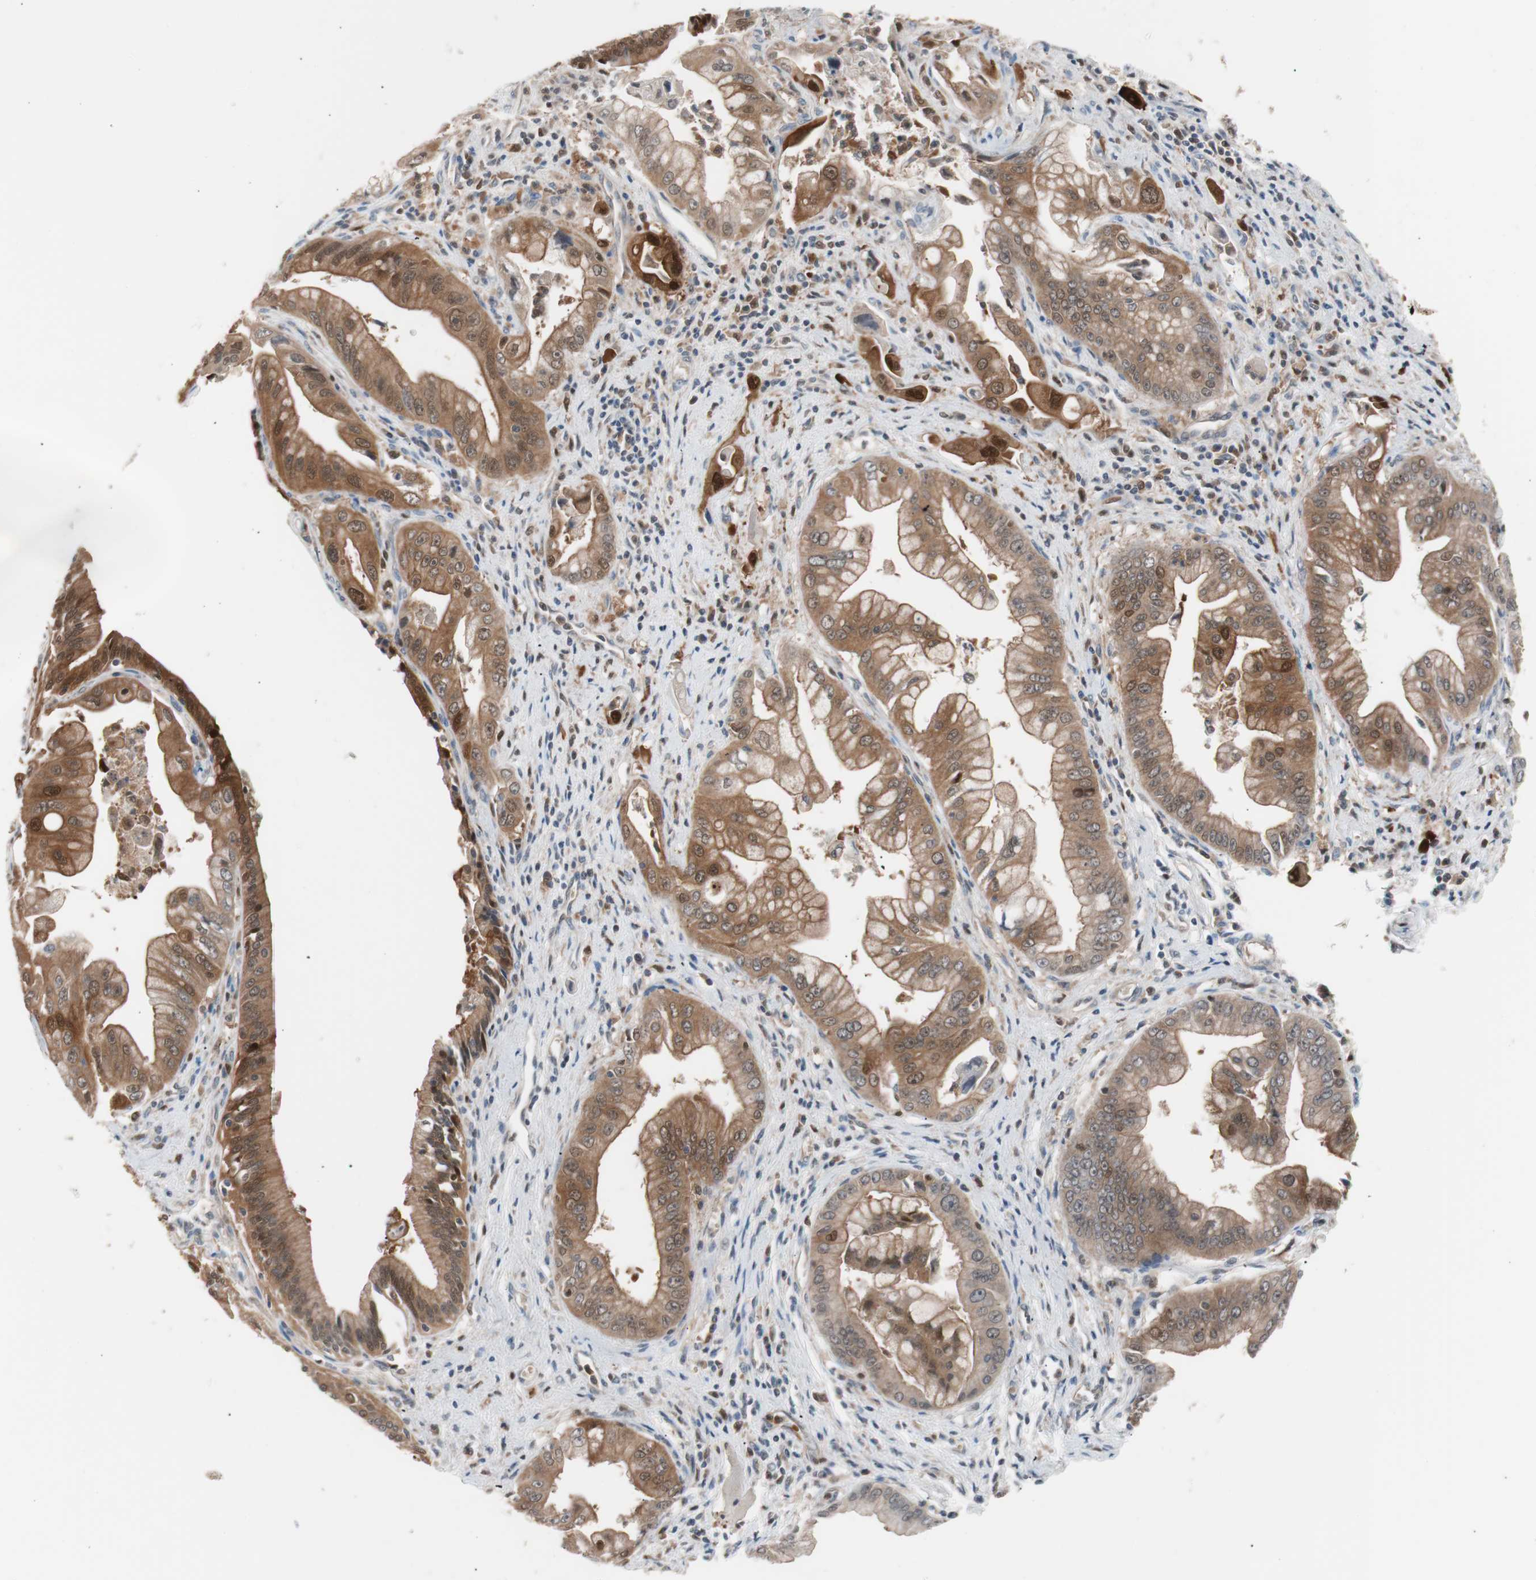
{"staining": {"intensity": "strong", "quantity": ">75%", "location": "cytoplasmic/membranous,nuclear"}, "tissue": "pancreatic cancer", "cell_type": "Tumor cells", "image_type": "cancer", "snomed": [{"axis": "morphology", "description": "Adenocarcinoma, NOS"}, {"axis": "topography", "description": "Pancreas"}], "caption": "Immunohistochemical staining of human pancreatic adenocarcinoma exhibits strong cytoplasmic/membranous and nuclear protein positivity in approximately >75% of tumor cells.", "gene": "IL18", "patient": {"sex": "male", "age": 59}}